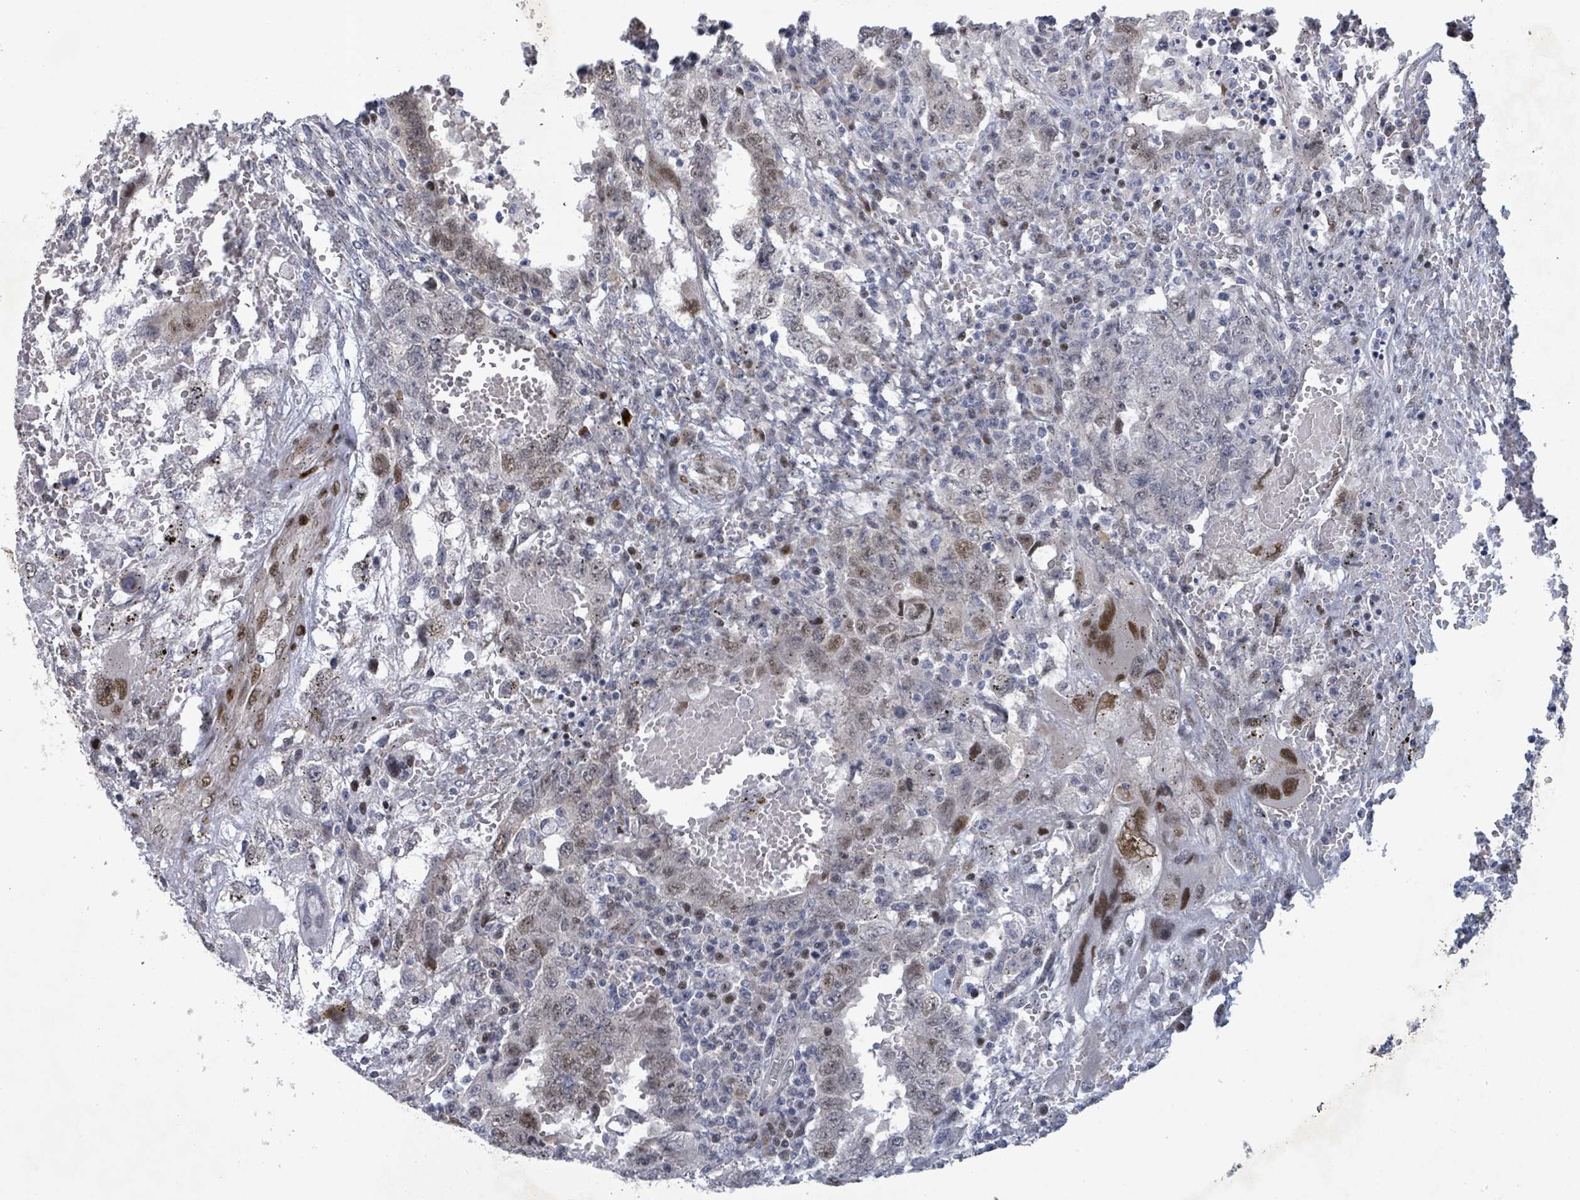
{"staining": {"intensity": "moderate", "quantity": "<25%", "location": "nuclear"}, "tissue": "testis cancer", "cell_type": "Tumor cells", "image_type": "cancer", "snomed": [{"axis": "morphology", "description": "Carcinoma, Embryonal, NOS"}, {"axis": "topography", "description": "Testis"}], "caption": "The micrograph reveals a brown stain indicating the presence of a protein in the nuclear of tumor cells in testis embryonal carcinoma. (IHC, brightfield microscopy, high magnification).", "gene": "TUSC1", "patient": {"sex": "male", "age": 26}}